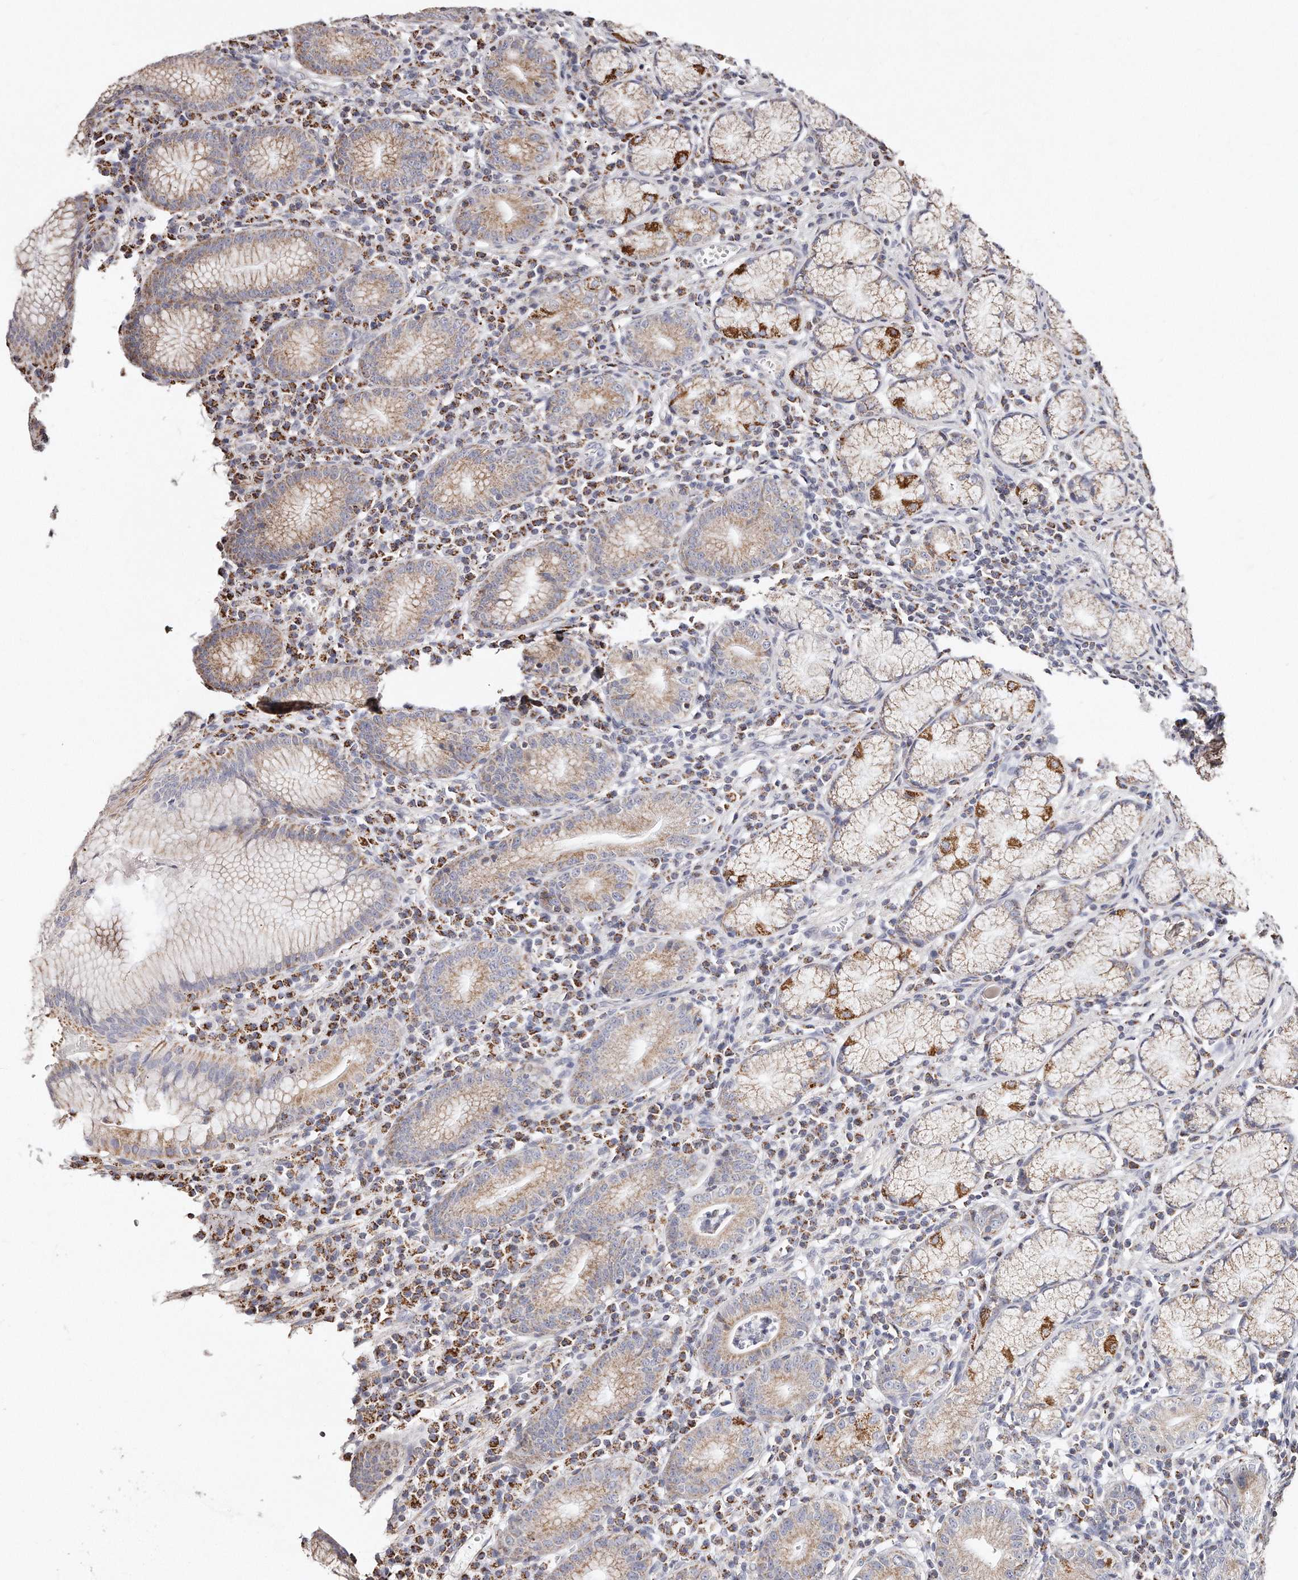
{"staining": {"intensity": "strong", "quantity": "25%-75%", "location": "cytoplasmic/membranous"}, "tissue": "stomach", "cell_type": "Glandular cells", "image_type": "normal", "snomed": [{"axis": "morphology", "description": "Normal tissue, NOS"}, {"axis": "topography", "description": "Stomach"}], "caption": "This is an image of immunohistochemistry (IHC) staining of benign stomach, which shows strong positivity in the cytoplasmic/membranous of glandular cells.", "gene": "RTKN", "patient": {"sex": "male", "age": 55}}